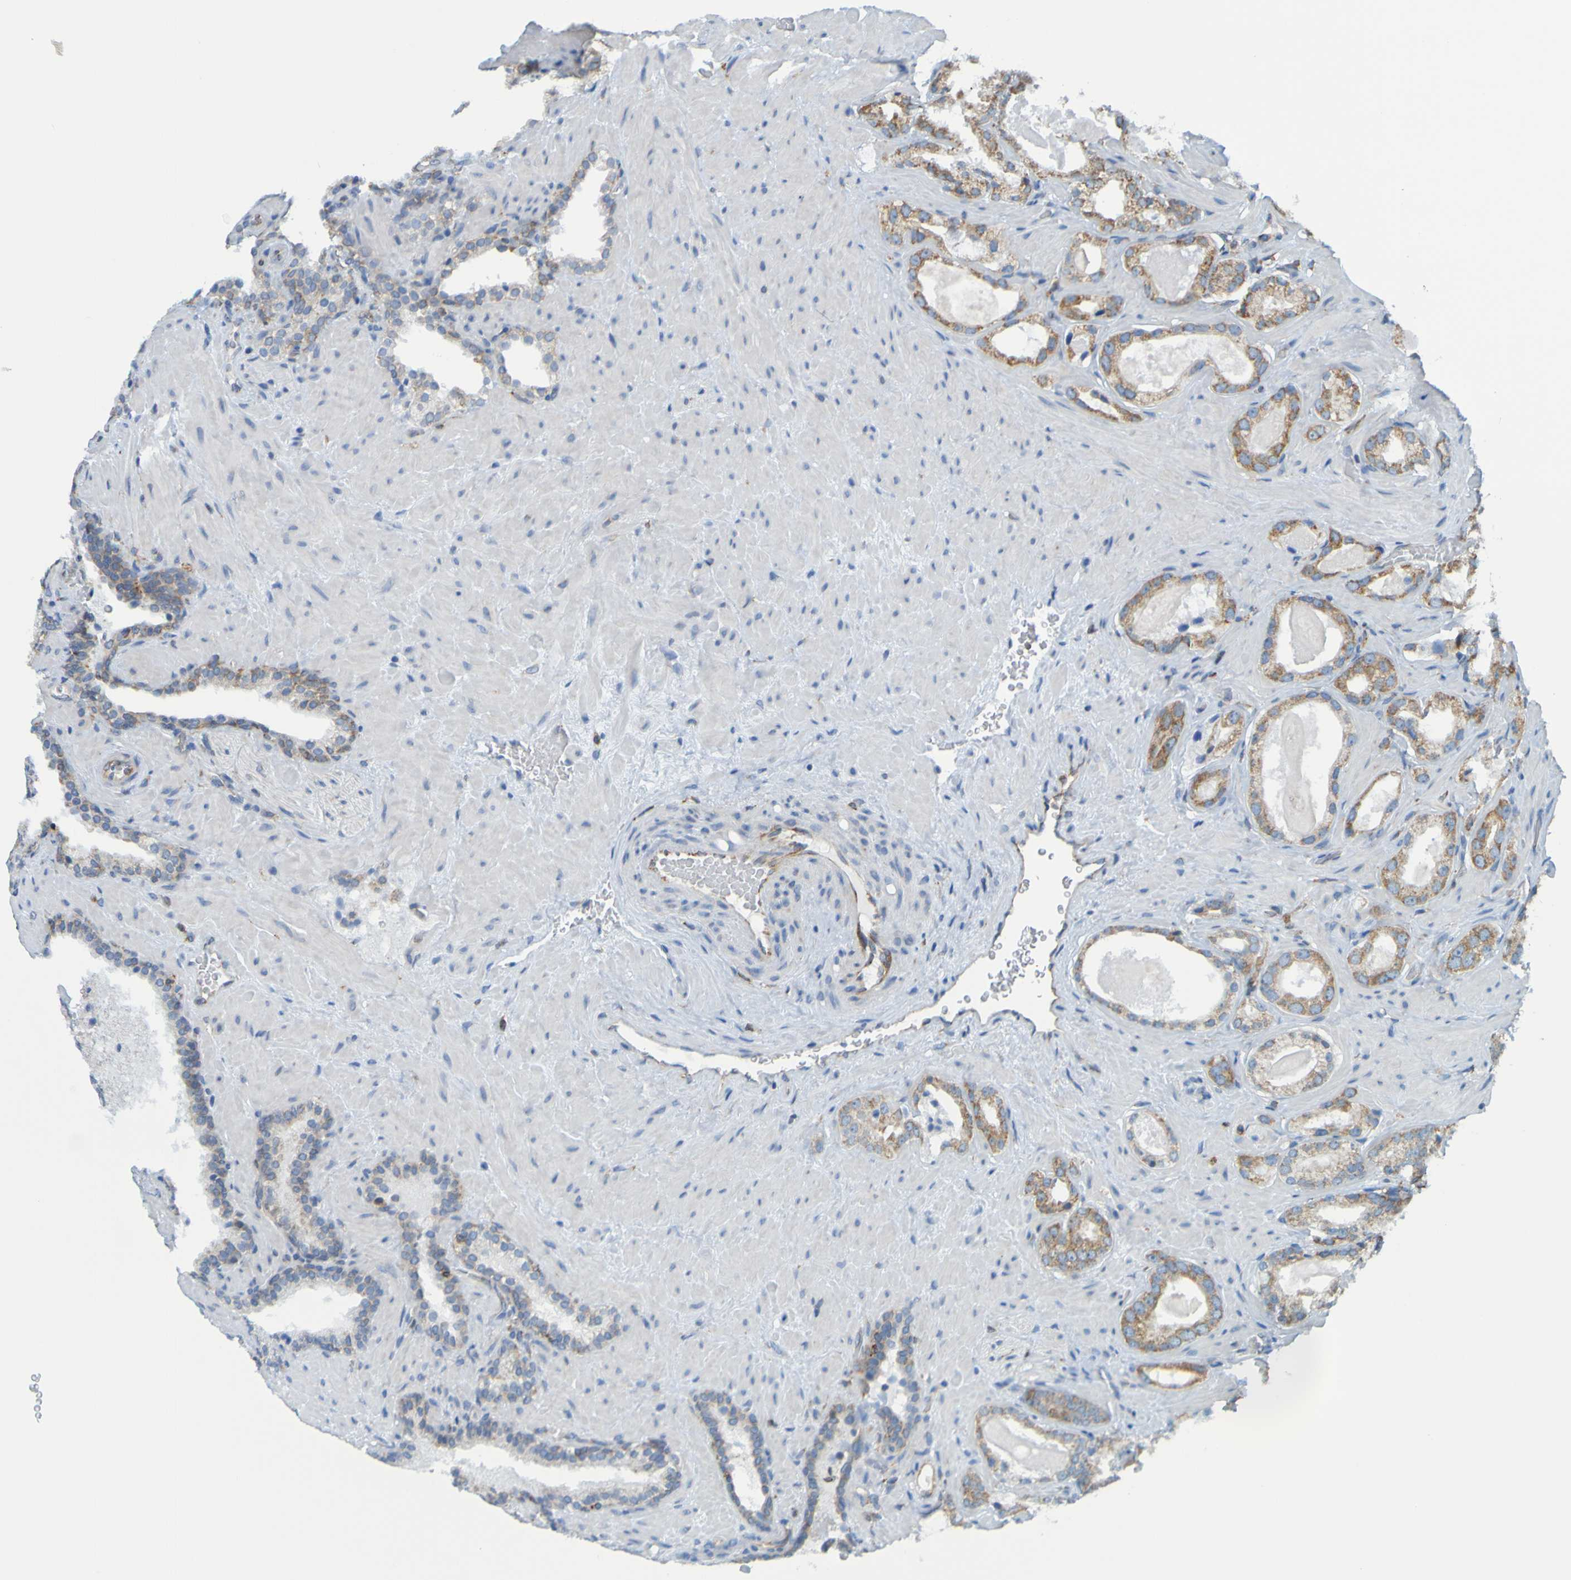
{"staining": {"intensity": "weak", "quantity": "25%-75%", "location": "cytoplasmic/membranous"}, "tissue": "prostate cancer", "cell_type": "Tumor cells", "image_type": "cancer", "snomed": [{"axis": "morphology", "description": "Adenocarcinoma, High grade"}, {"axis": "topography", "description": "Prostate"}], "caption": "Immunohistochemistry (IHC) photomicrograph of high-grade adenocarcinoma (prostate) stained for a protein (brown), which reveals low levels of weak cytoplasmic/membranous expression in about 25%-75% of tumor cells.", "gene": "SSR1", "patient": {"sex": "male", "age": 56}}